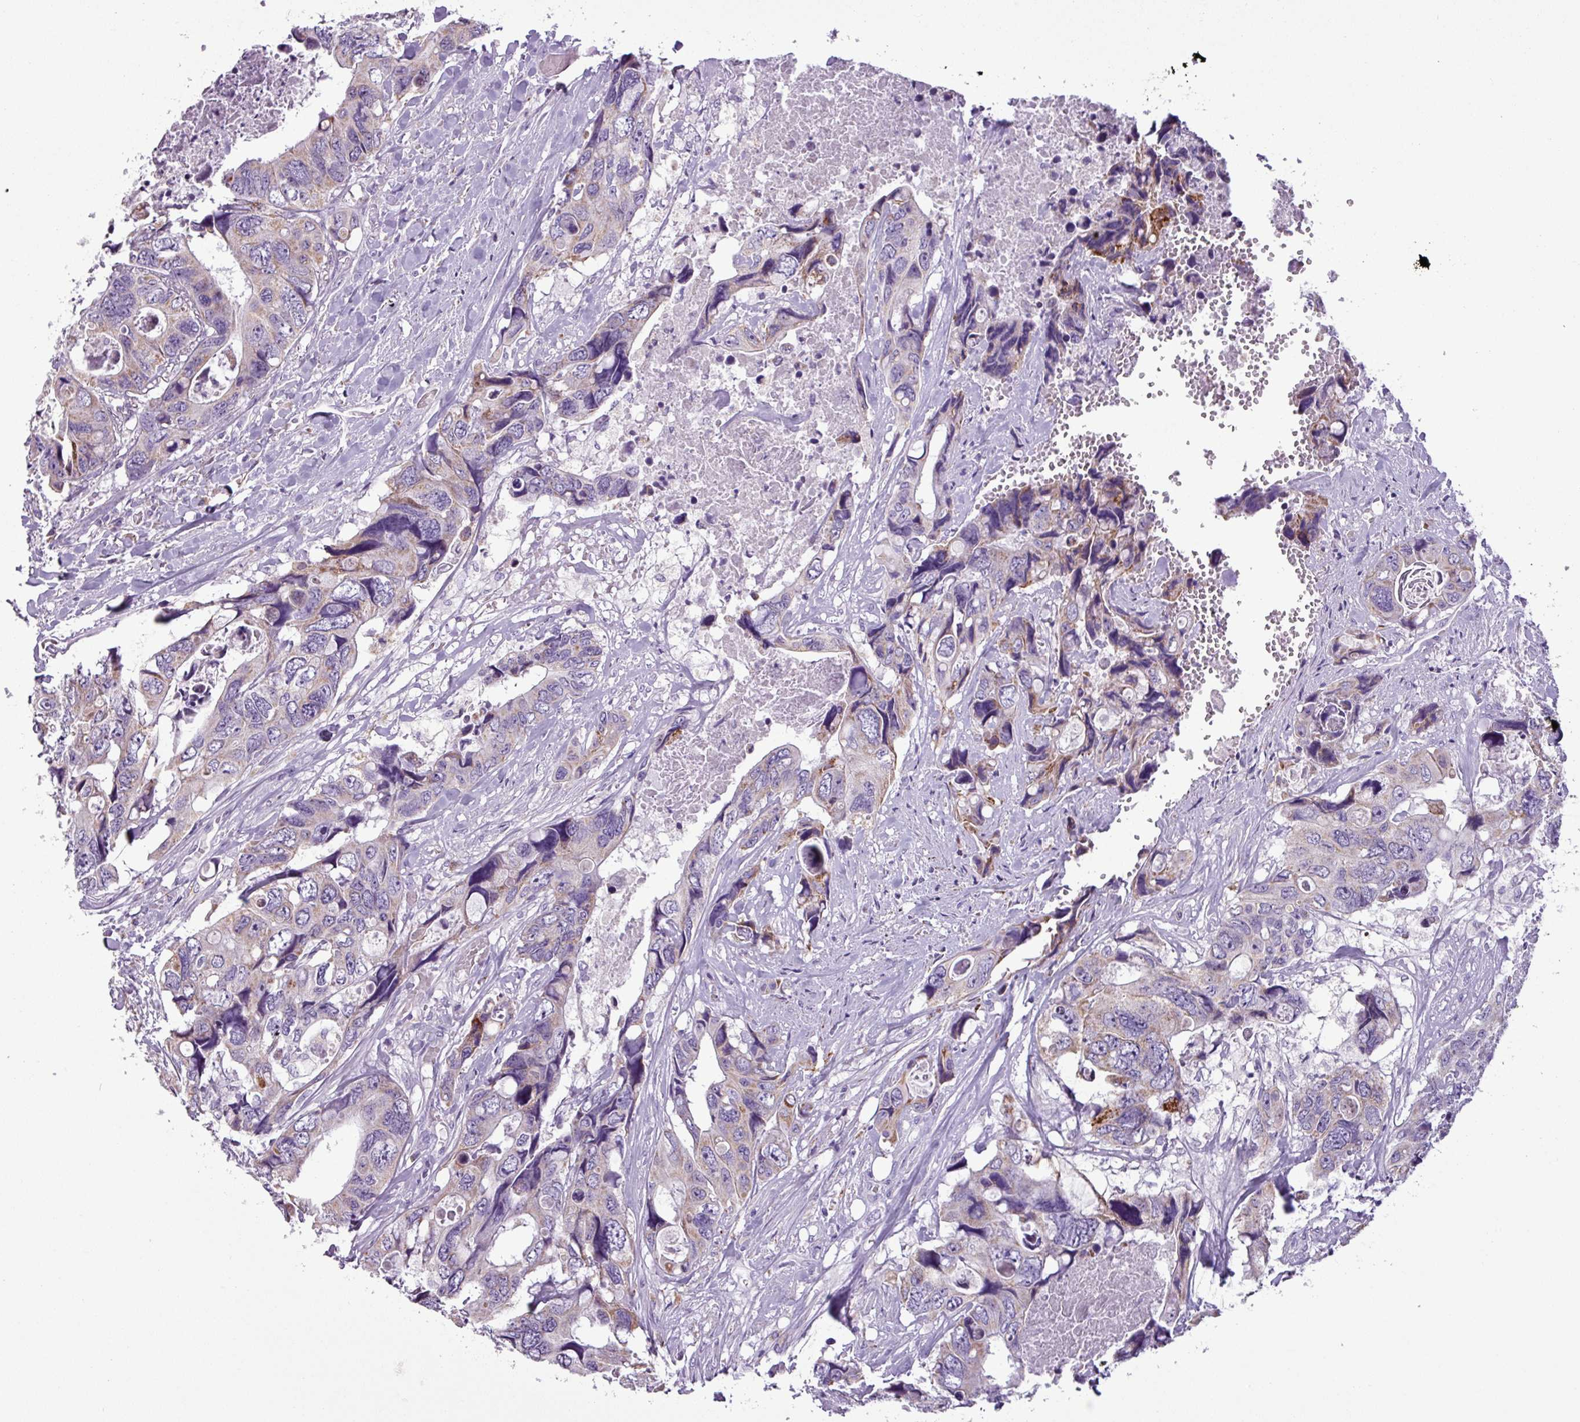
{"staining": {"intensity": "moderate", "quantity": "<25%", "location": "cytoplasmic/membranous"}, "tissue": "colorectal cancer", "cell_type": "Tumor cells", "image_type": "cancer", "snomed": [{"axis": "morphology", "description": "Adenocarcinoma, NOS"}, {"axis": "topography", "description": "Rectum"}], "caption": "Protein expression analysis of human adenocarcinoma (colorectal) reveals moderate cytoplasmic/membranous positivity in approximately <25% of tumor cells. (DAB (3,3'-diaminobenzidine) IHC, brown staining for protein, blue staining for nuclei).", "gene": "ZNF667", "patient": {"sex": "male", "age": 57}}